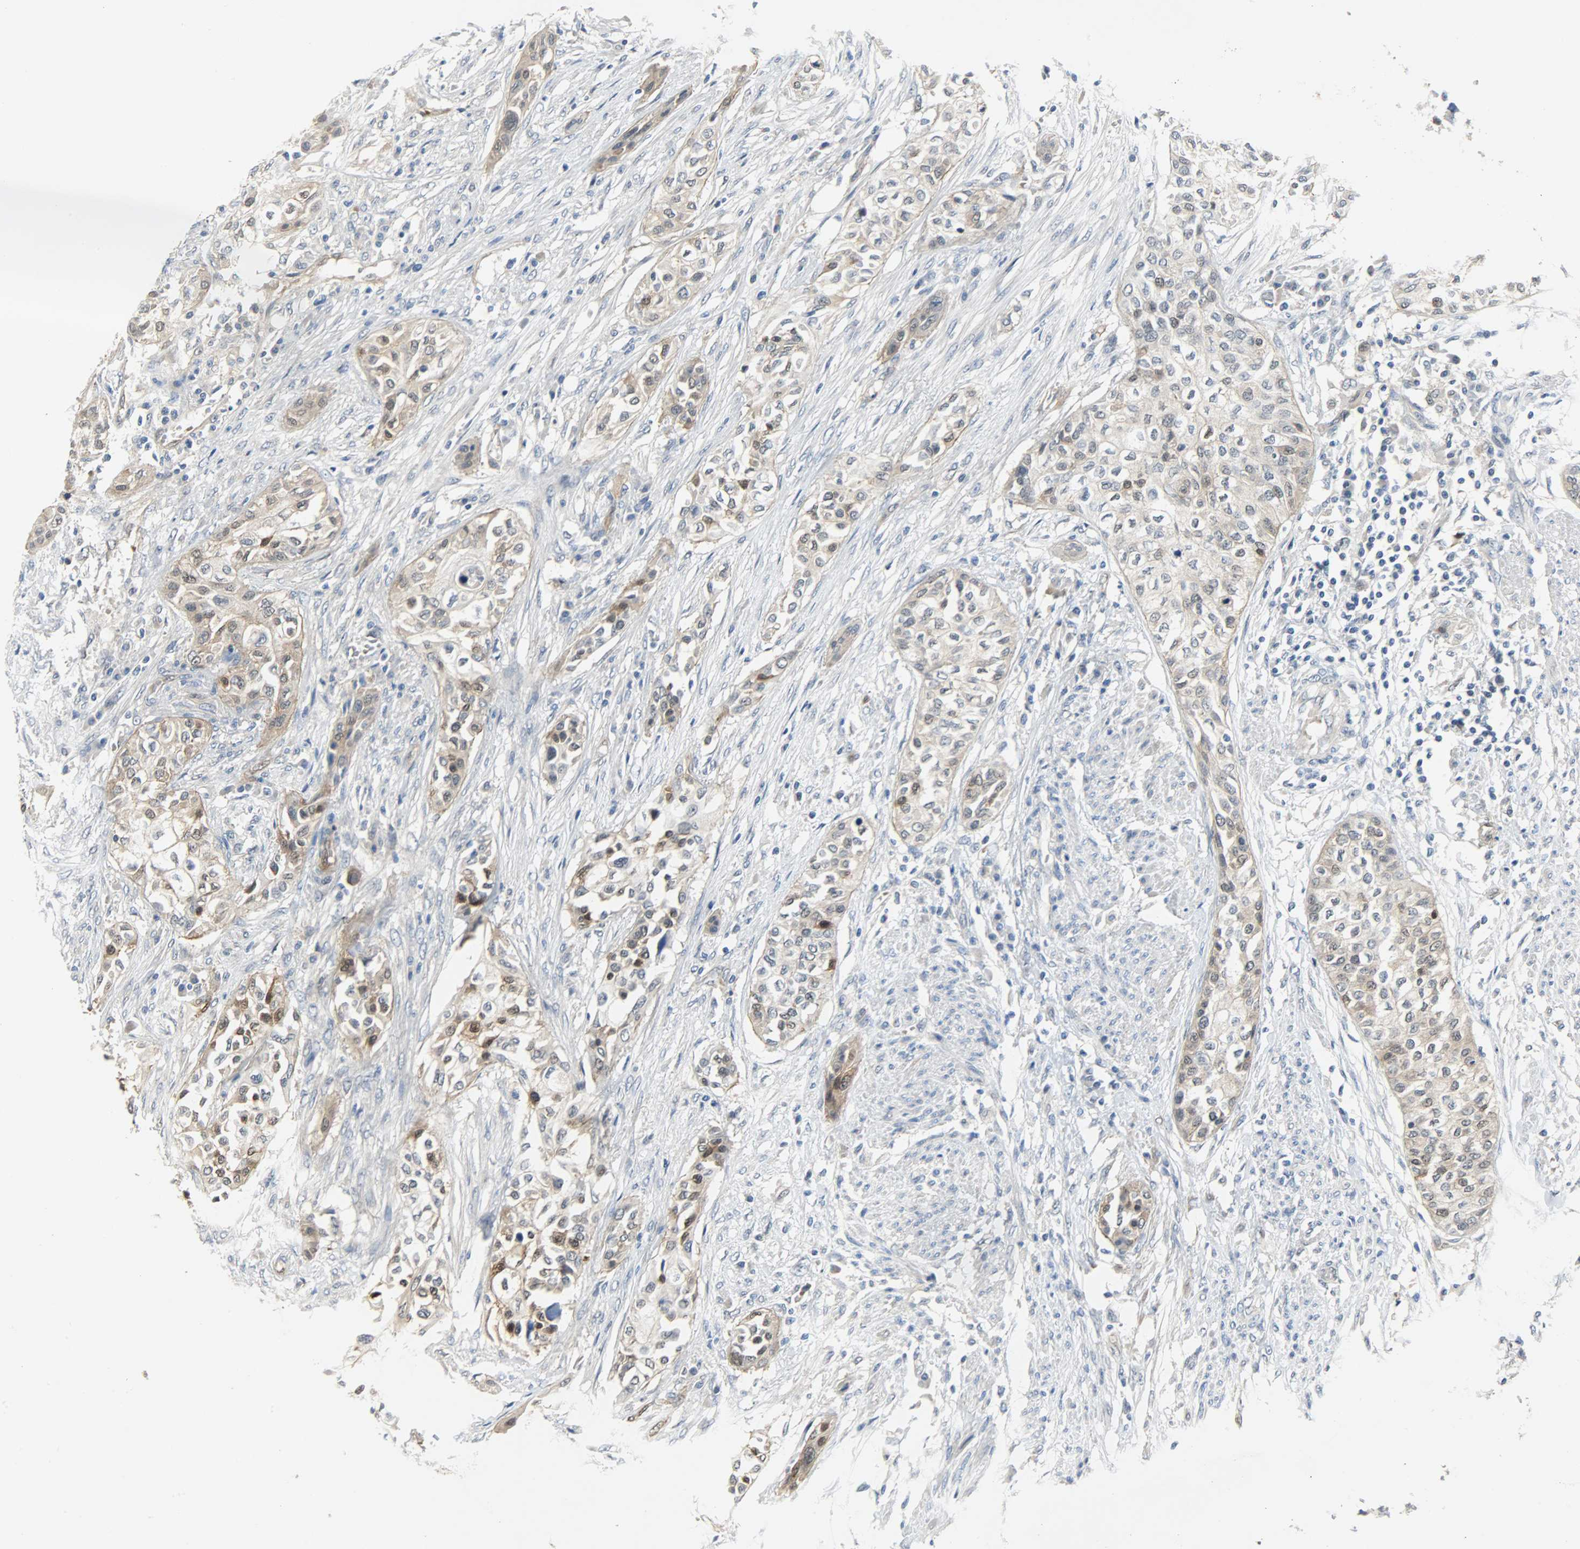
{"staining": {"intensity": "weak", "quantity": ">75%", "location": "cytoplasmic/membranous,nuclear"}, "tissue": "urothelial cancer", "cell_type": "Tumor cells", "image_type": "cancer", "snomed": [{"axis": "morphology", "description": "Urothelial carcinoma, High grade"}, {"axis": "topography", "description": "Urinary bladder"}], "caption": "Protein analysis of urothelial cancer tissue exhibits weak cytoplasmic/membranous and nuclear expression in approximately >75% of tumor cells.", "gene": "EIF4EBP1", "patient": {"sex": "male", "age": 74}}